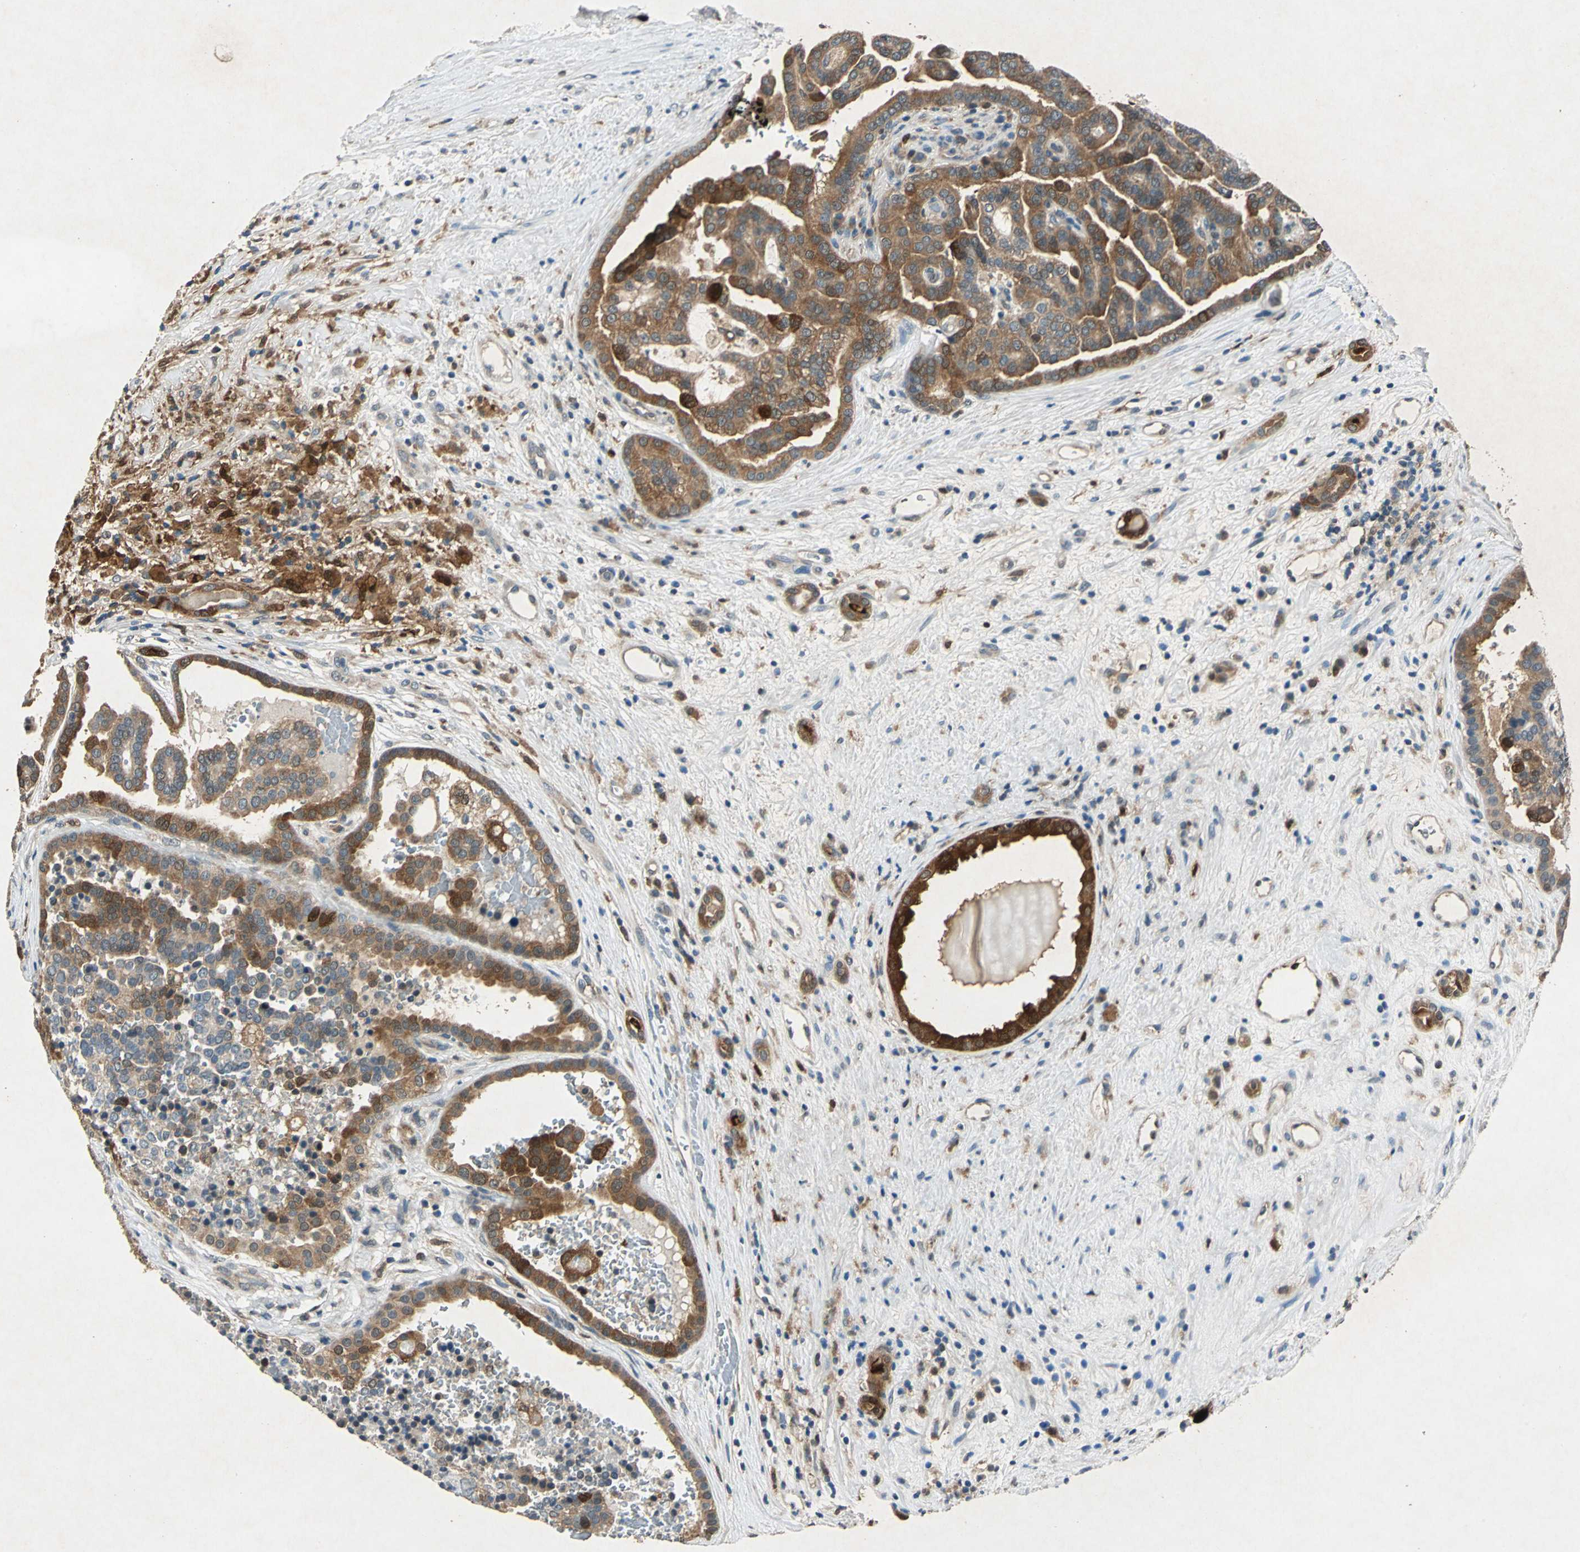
{"staining": {"intensity": "moderate", "quantity": ">75%", "location": "cytoplasmic/membranous"}, "tissue": "renal cancer", "cell_type": "Tumor cells", "image_type": "cancer", "snomed": [{"axis": "morphology", "description": "Adenocarcinoma, NOS"}, {"axis": "topography", "description": "Kidney"}], "caption": "Immunohistochemistry of human renal cancer shows medium levels of moderate cytoplasmic/membranous staining in approximately >75% of tumor cells. (IHC, brightfield microscopy, high magnification).", "gene": "RRM2B", "patient": {"sex": "male", "age": 61}}